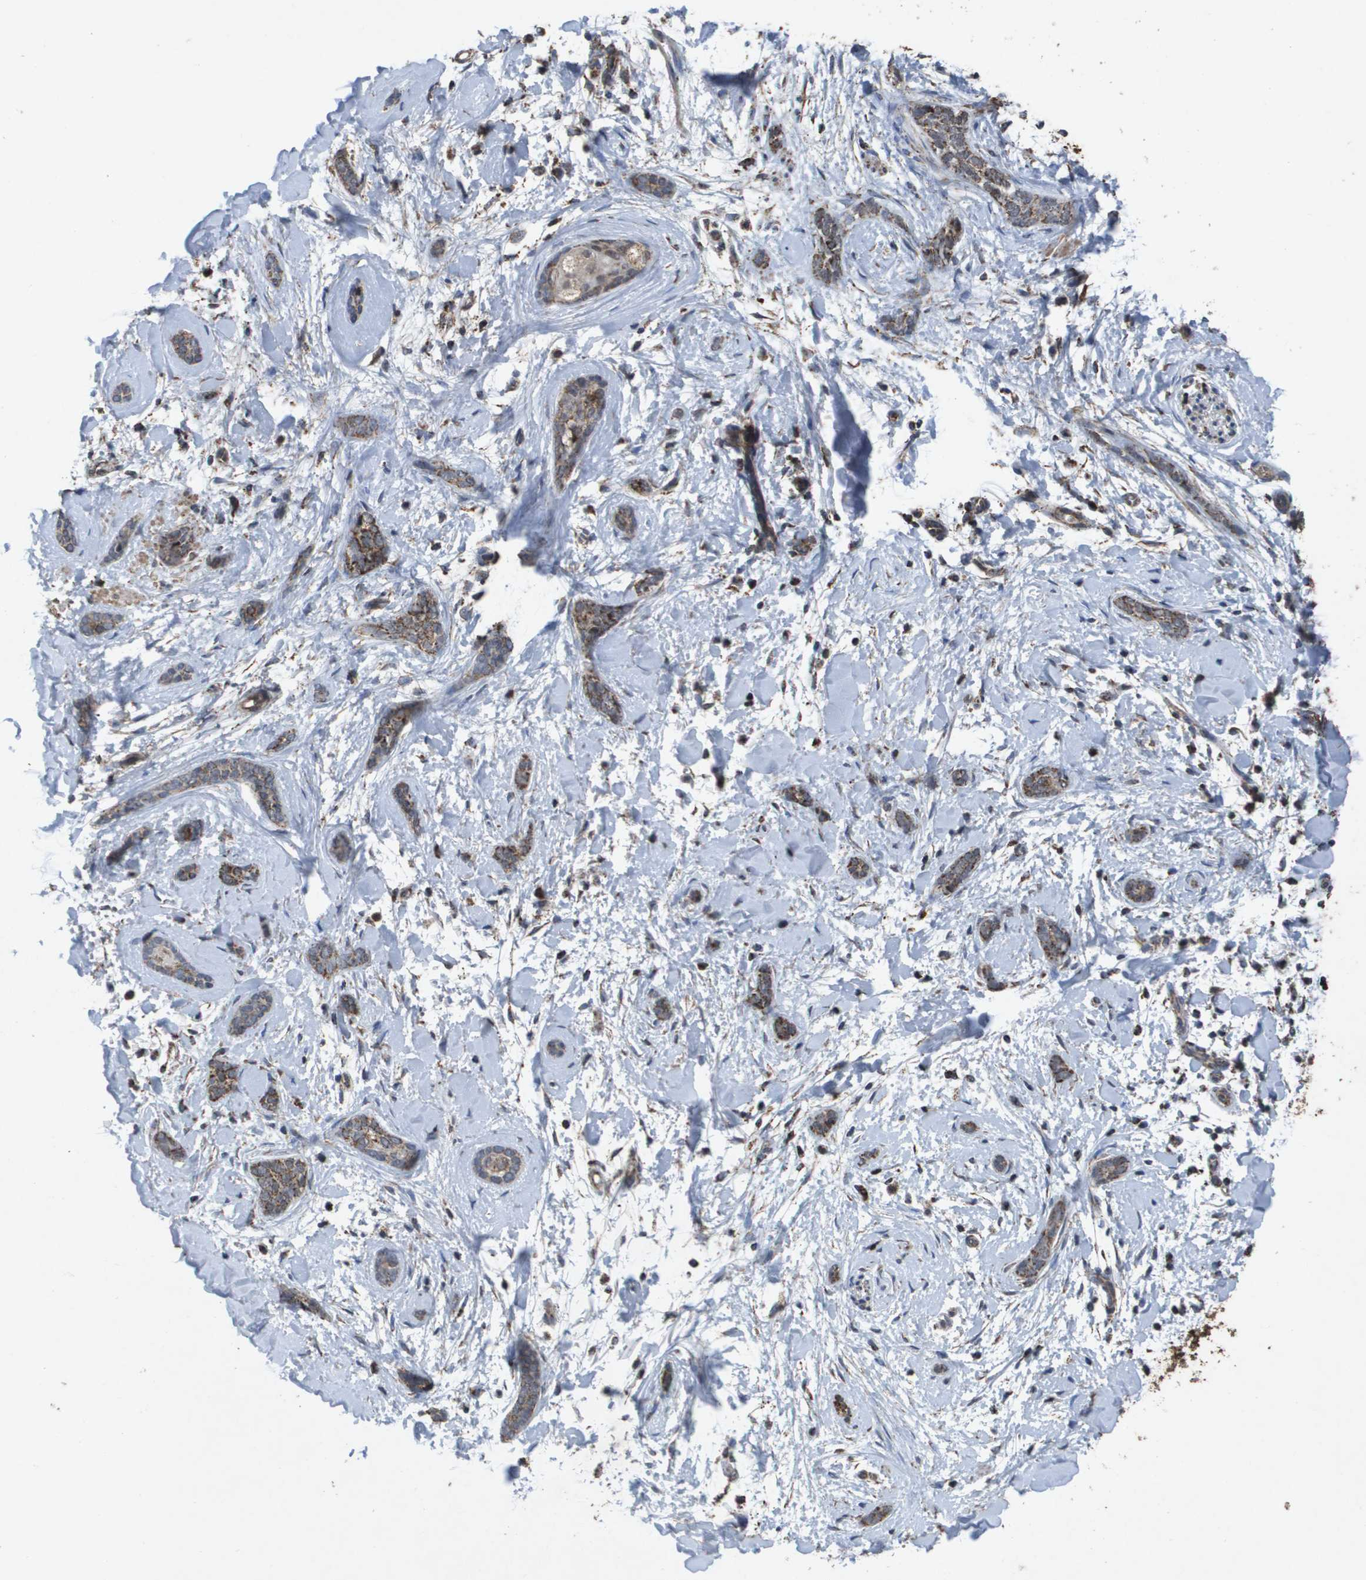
{"staining": {"intensity": "weak", "quantity": ">75%", "location": "cytoplasmic/membranous"}, "tissue": "skin cancer", "cell_type": "Tumor cells", "image_type": "cancer", "snomed": [{"axis": "morphology", "description": "Basal cell carcinoma"}, {"axis": "morphology", "description": "Adnexal tumor, benign"}, {"axis": "topography", "description": "Skin"}], "caption": "The photomicrograph demonstrates immunohistochemical staining of skin cancer (benign adnexal tumor). There is weak cytoplasmic/membranous staining is identified in approximately >75% of tumor cells.", "gene": "HSPE1", "patient": {"sex": "female", "age": 42}}